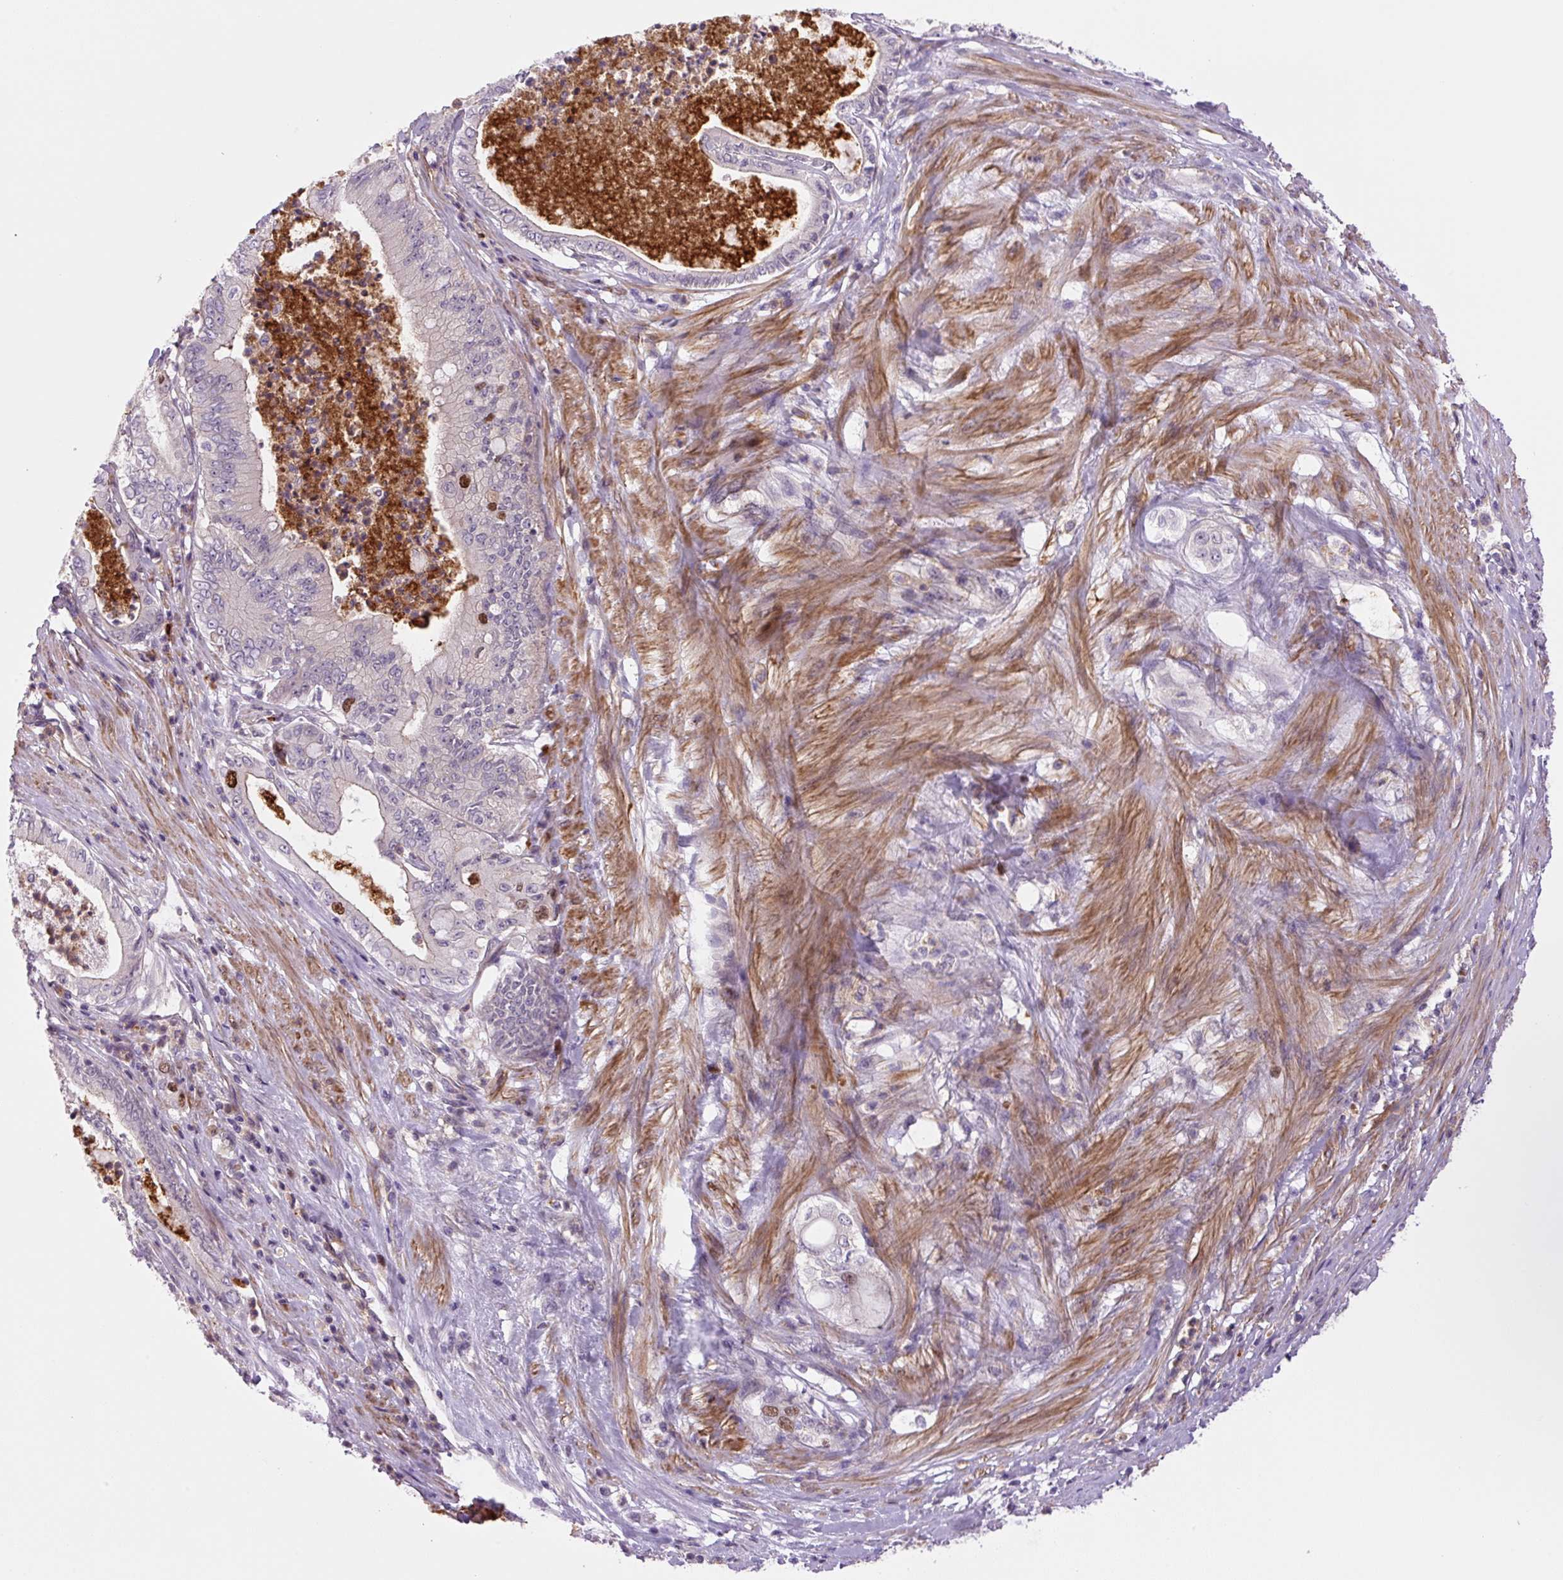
{"staining": {"intensity": "negative", "quantity": "none", "location": "none"}, "tissue": "pancreatic cancer", "cell_type": "Tumor cells", "image_type": "cancer", "snomed": [{"axis": "morphology", "description": "Adenocarcinoma, NOS"}, {"axis": "topography", "description": "Pancreas"}], "caption": "Tumor cells show no significant protein positivity in adenocarcinoma (pancreatic).", "gene": "KIFC1", "patient": {"sex": "male", "age": 71}}